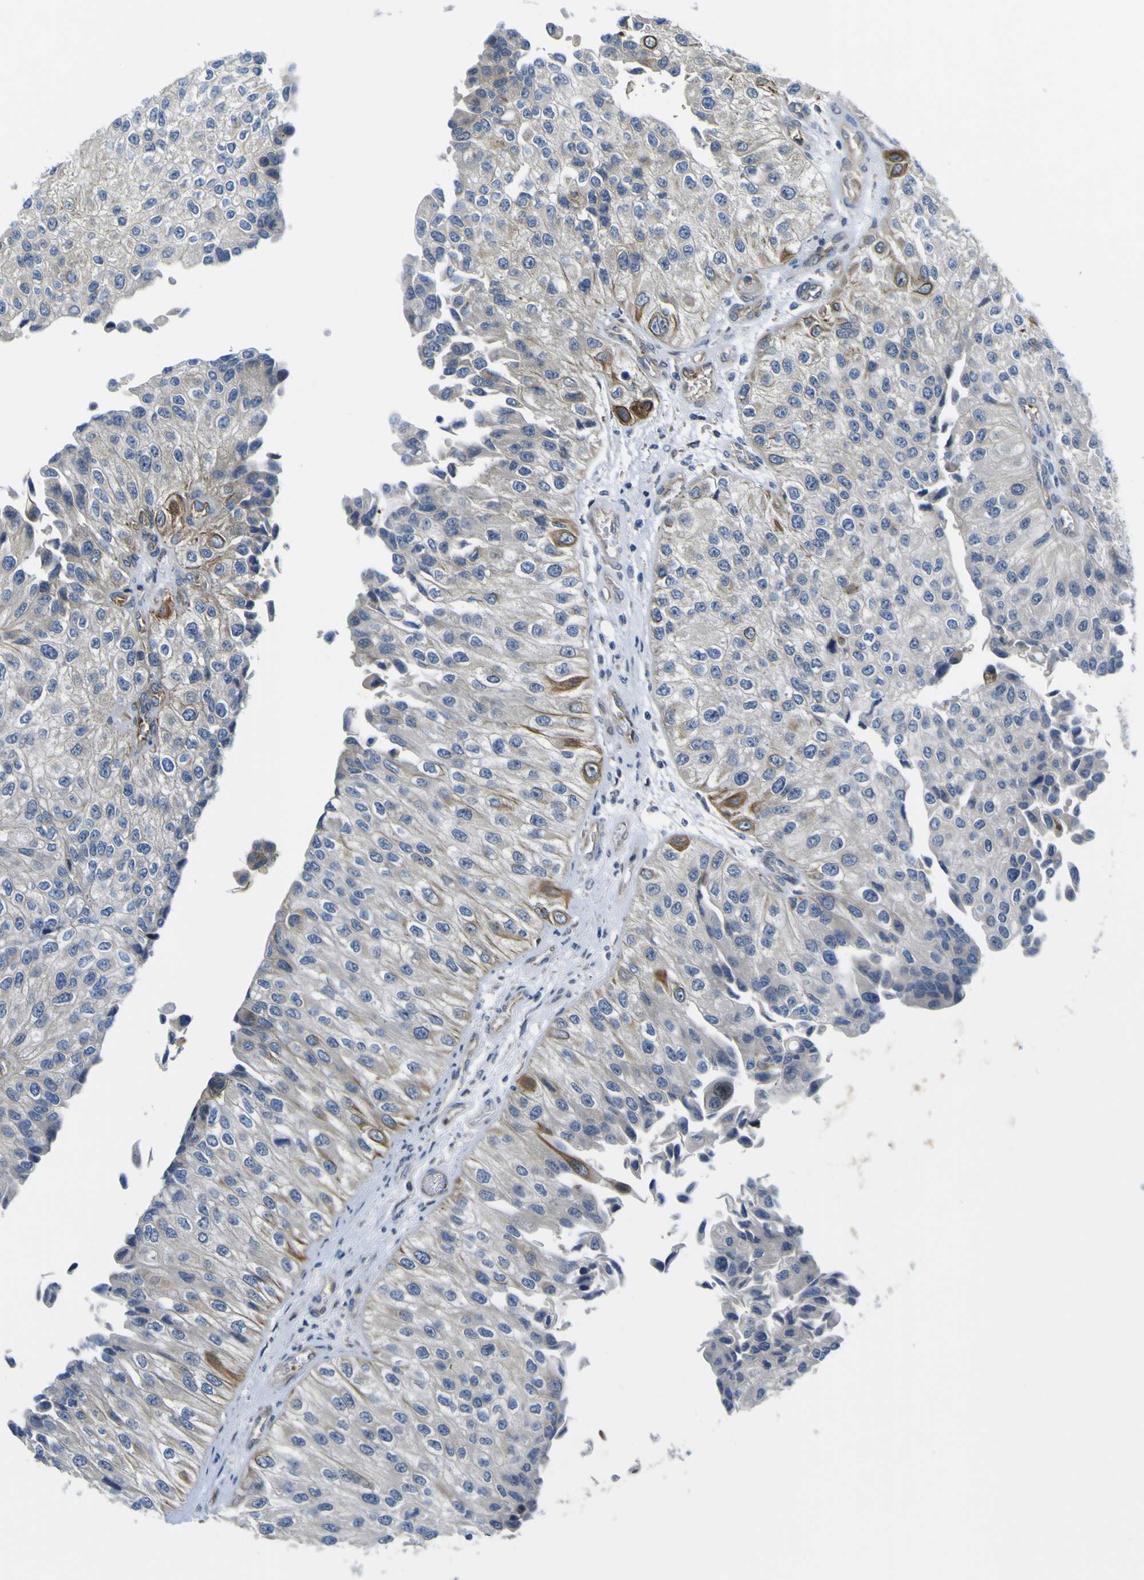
{"staining": {"intensity": "strong", "quantity": "<25%", "location": "cytoplasmic/membranous"}, "tissue": "urothelial cancer", "cell_type": "Tumor cells", "image_type": "cancer", "snomed": [{"axis": "morphology", "description": "Urothelial carcinoma, High grade"}, {"axis": "topography", "description": "Kidney"}, {"axis": "topography", "description": "Urinary bladder"}], "caption": "Immunohistochemistry image of neoplastic tissue: urothelial cancer stained using immunohistochemistry (IHC) reveals medium levels of strong protein expression localized specifically in the cytoplasmic/membranous of tumor cells, appearing as a cytoplasmic/membranous brown color.", "gene": "KDM7A", "patient": {"sex": "male", "age": 77}}